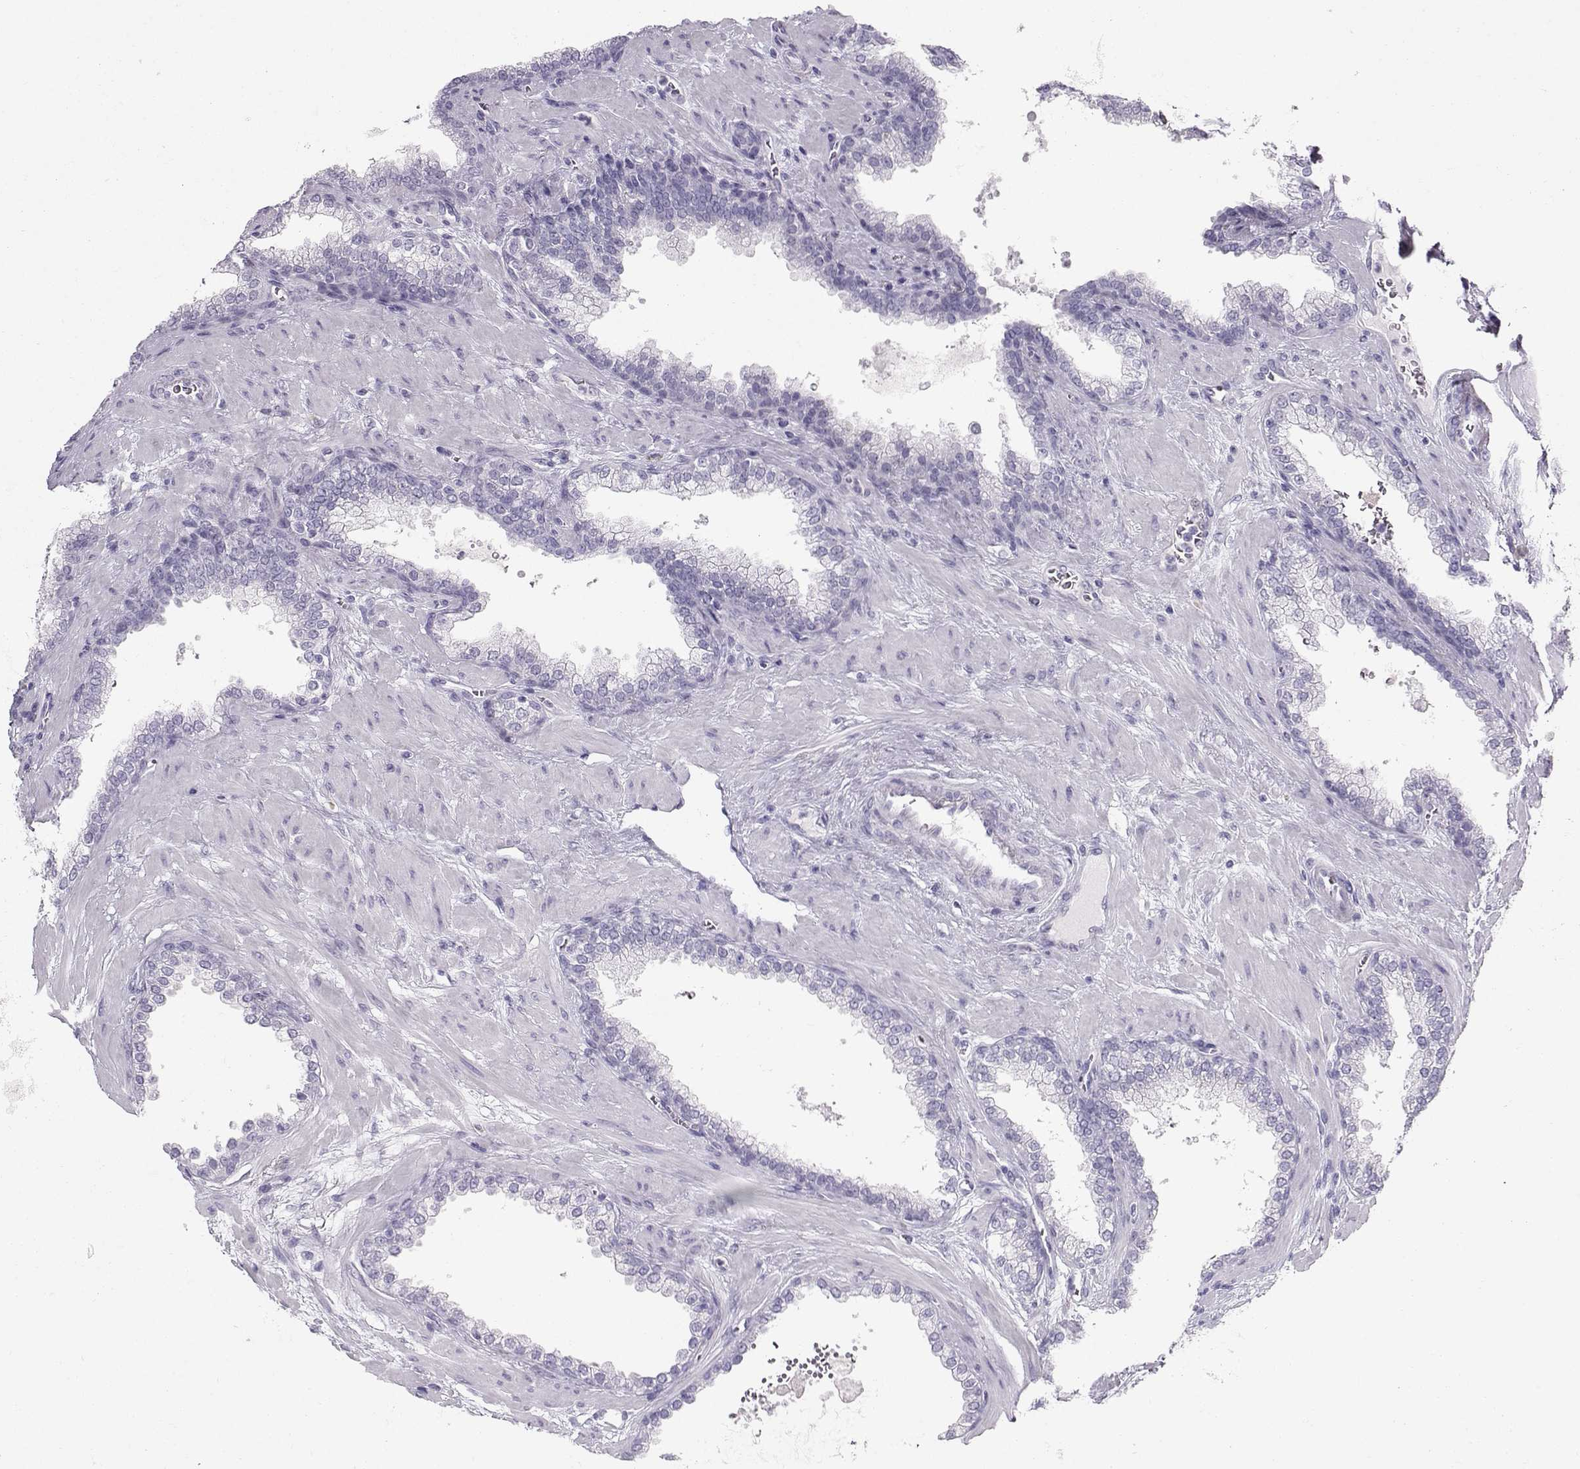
{"staining": {"intensity": "negative", "quantity": "none", "location": "none"}, "tissue": "prostate cancer", "cell_type": "Tumor cells", "image_type": "cancer", "snomed": [{"axis": "morphology", "description": "Adenocarcinoma, NOS"}, {"axis": "topography", "description": "Prostate"}], "caption": "Immunohistochemistry (IHC) of human prostate cancer displays no expression in tumor cells.", "gene": "IQCD", "patient": {"sex": "male", "age": 67}}